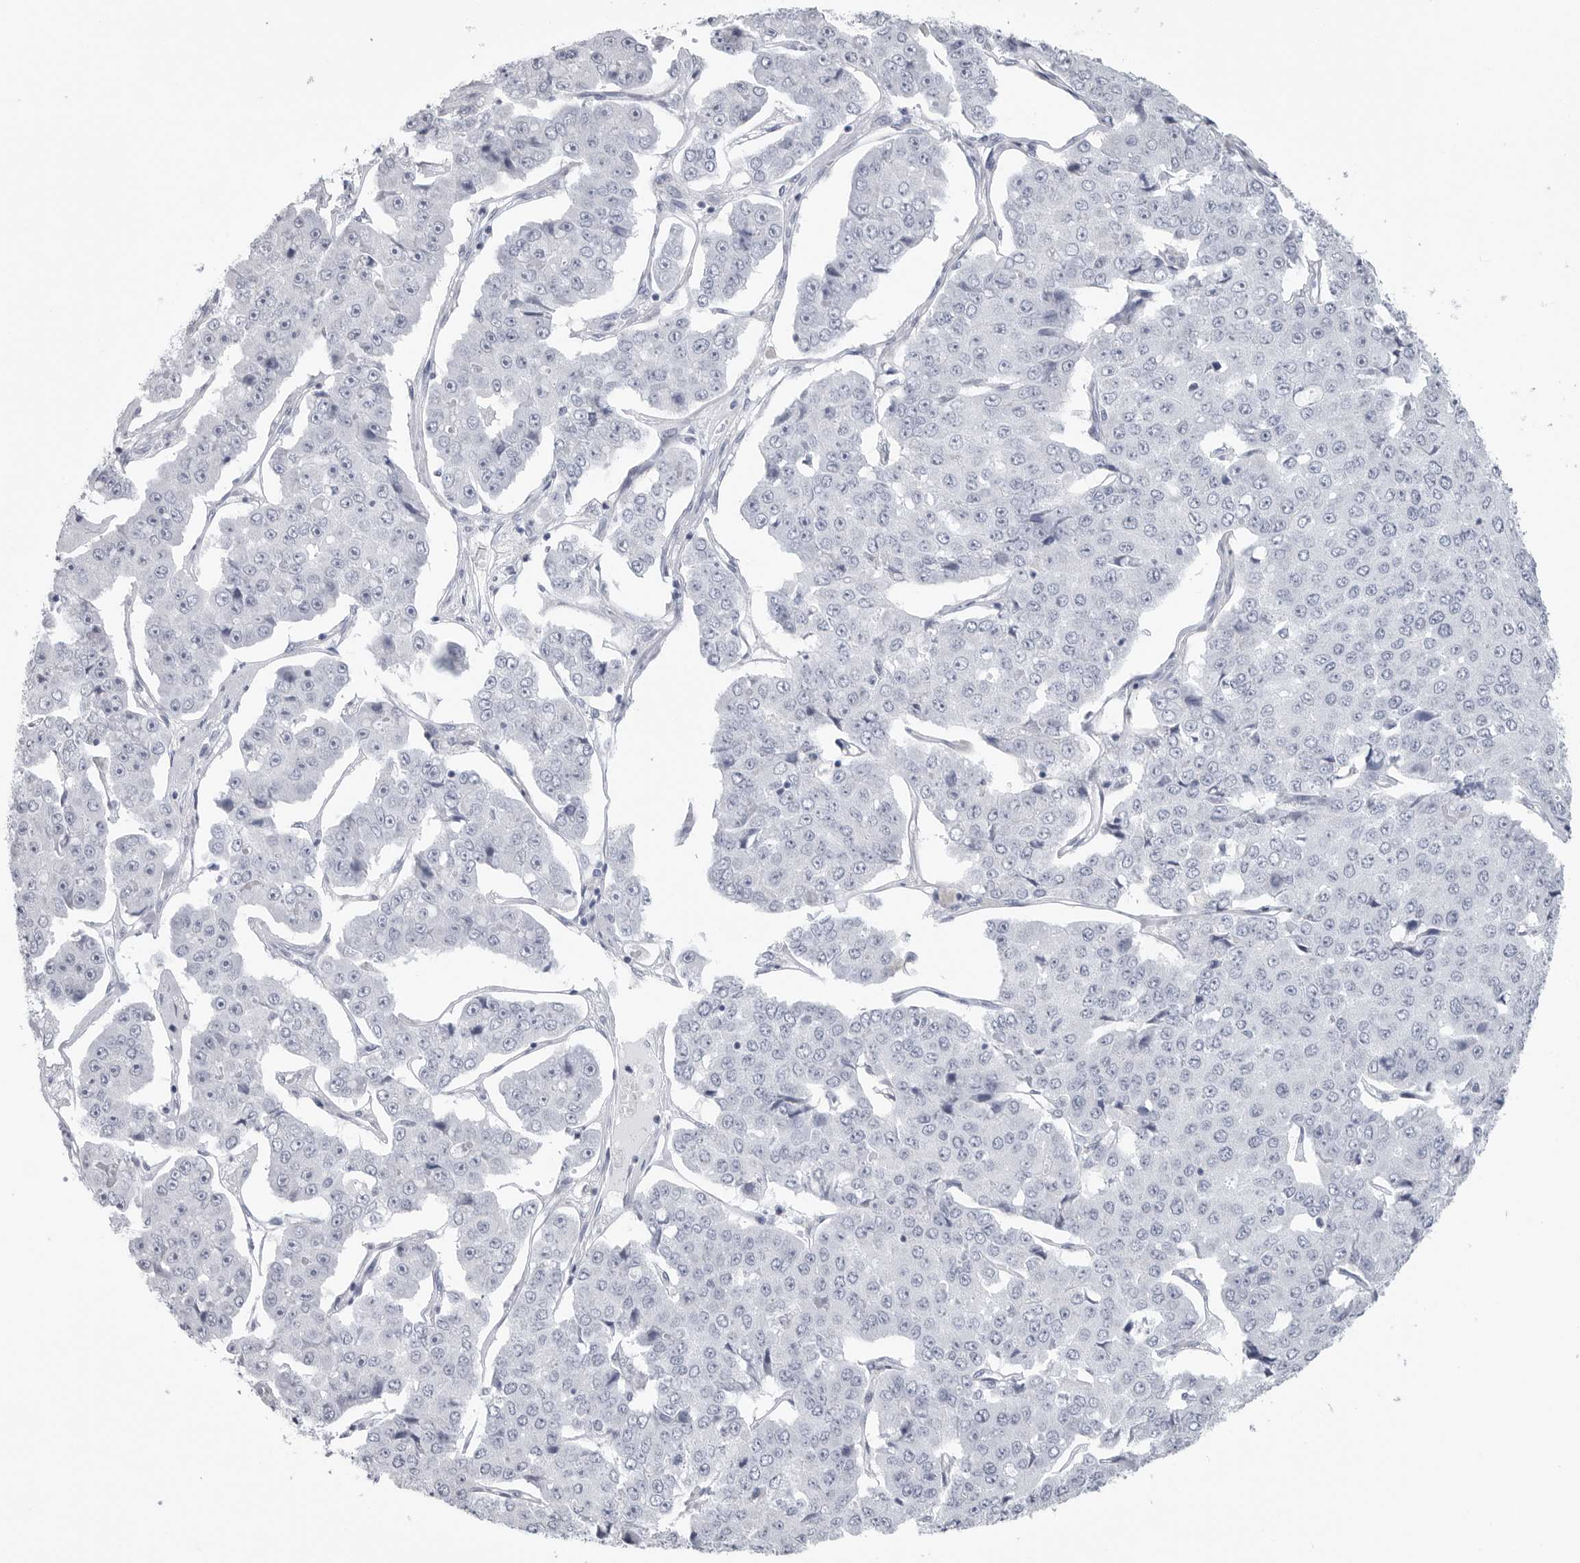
{"staining": {"intensity": "negative", "quantity": "none", "location": "none"}, "tissue": "pancreatic cancer", "cell_type": "Tumor cells", "image_type": "cancer", "snomed": [{"axis": "morphology", "description": "Adenocarcinoma, NOS"}, {"axis": "topography", "description": "Pancreas"}], "caption": "High power microscopy histopathology image of an immunohistochemistry (IHC) micrograph of adenocarcinoma (pancreatic), revealing no significant positivity in tumor cells.", "gene": "CSH1", "patient": {"sex": "male", "age": 50}}